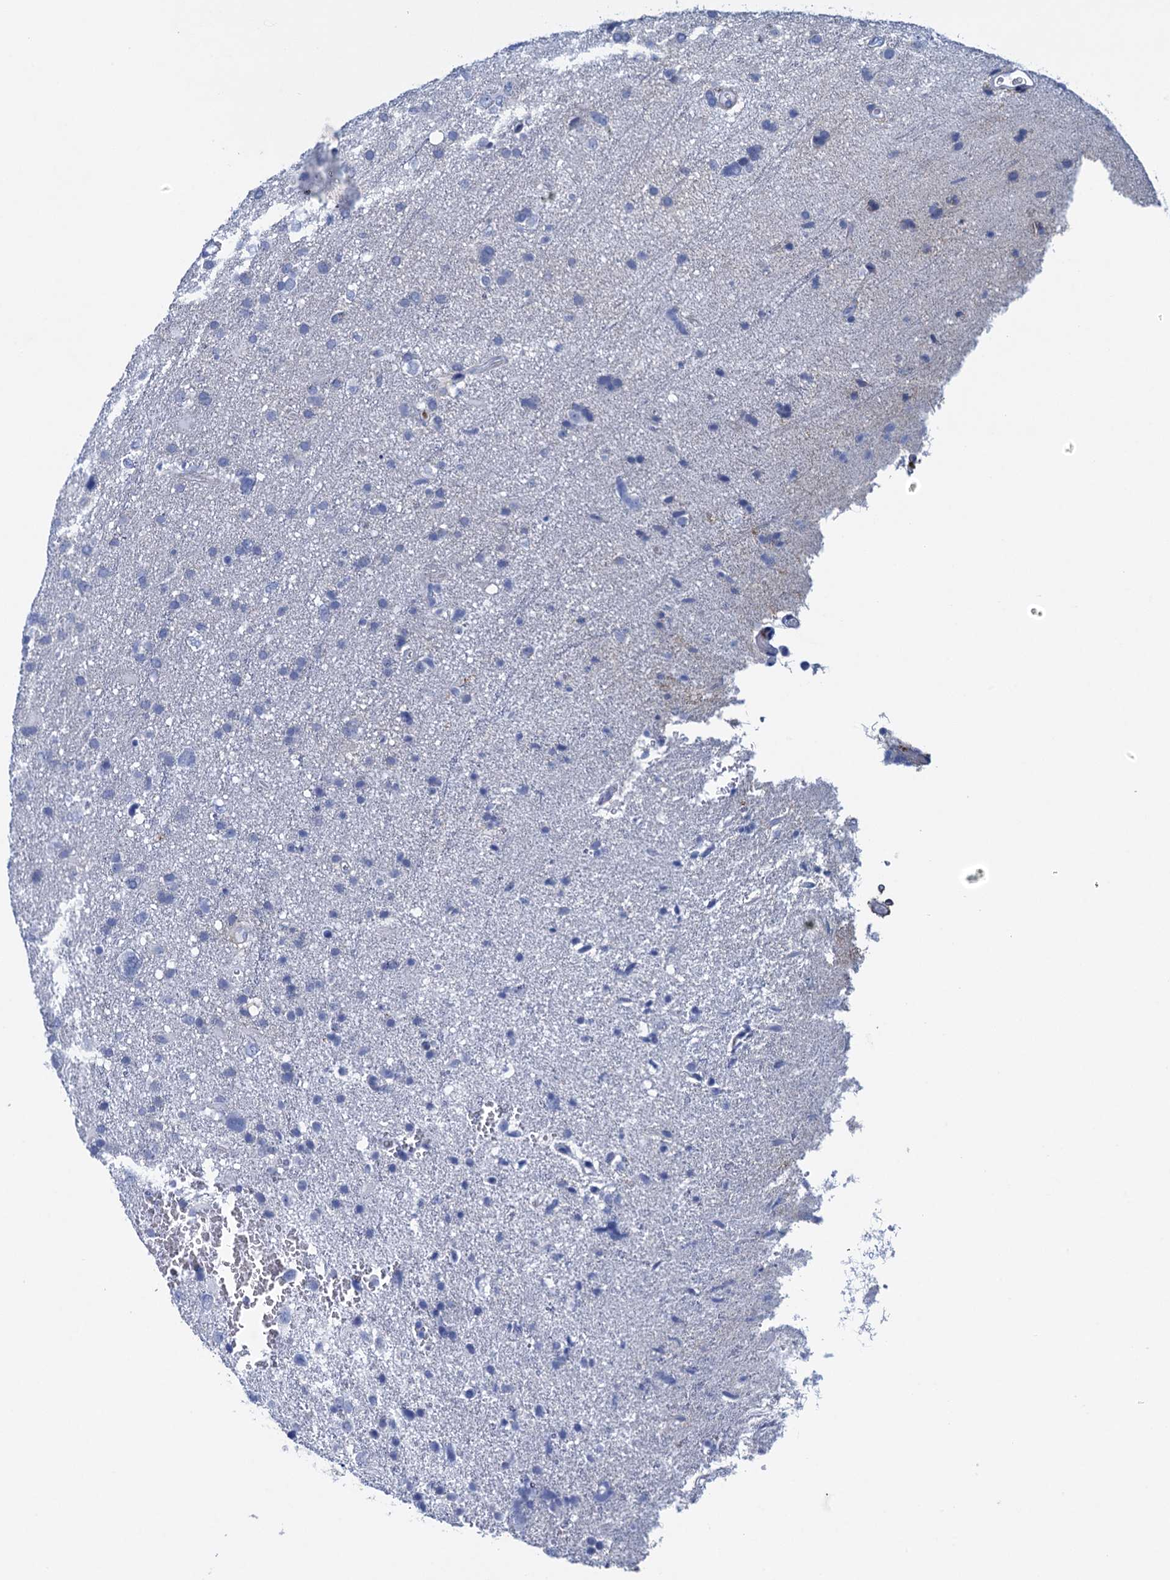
{"staining": {"intensity": "negative", "quantity": "none", "location": "none"}, "tissue": "glioma", "cell_type": "Tumor cells", "image_type": "cancer", "snomed": [{"axis": "morphology", "description": "Glioma, malignant, High grade"}, {"axis": "topography", "description": "Brain"}], "caption": "Malignant glioma (high-grade) was stained to show a protein in brown. There is no significant expression in tumor cells.", "gene": "RHCG", "patient": {"sex": "male", "age": 61}}